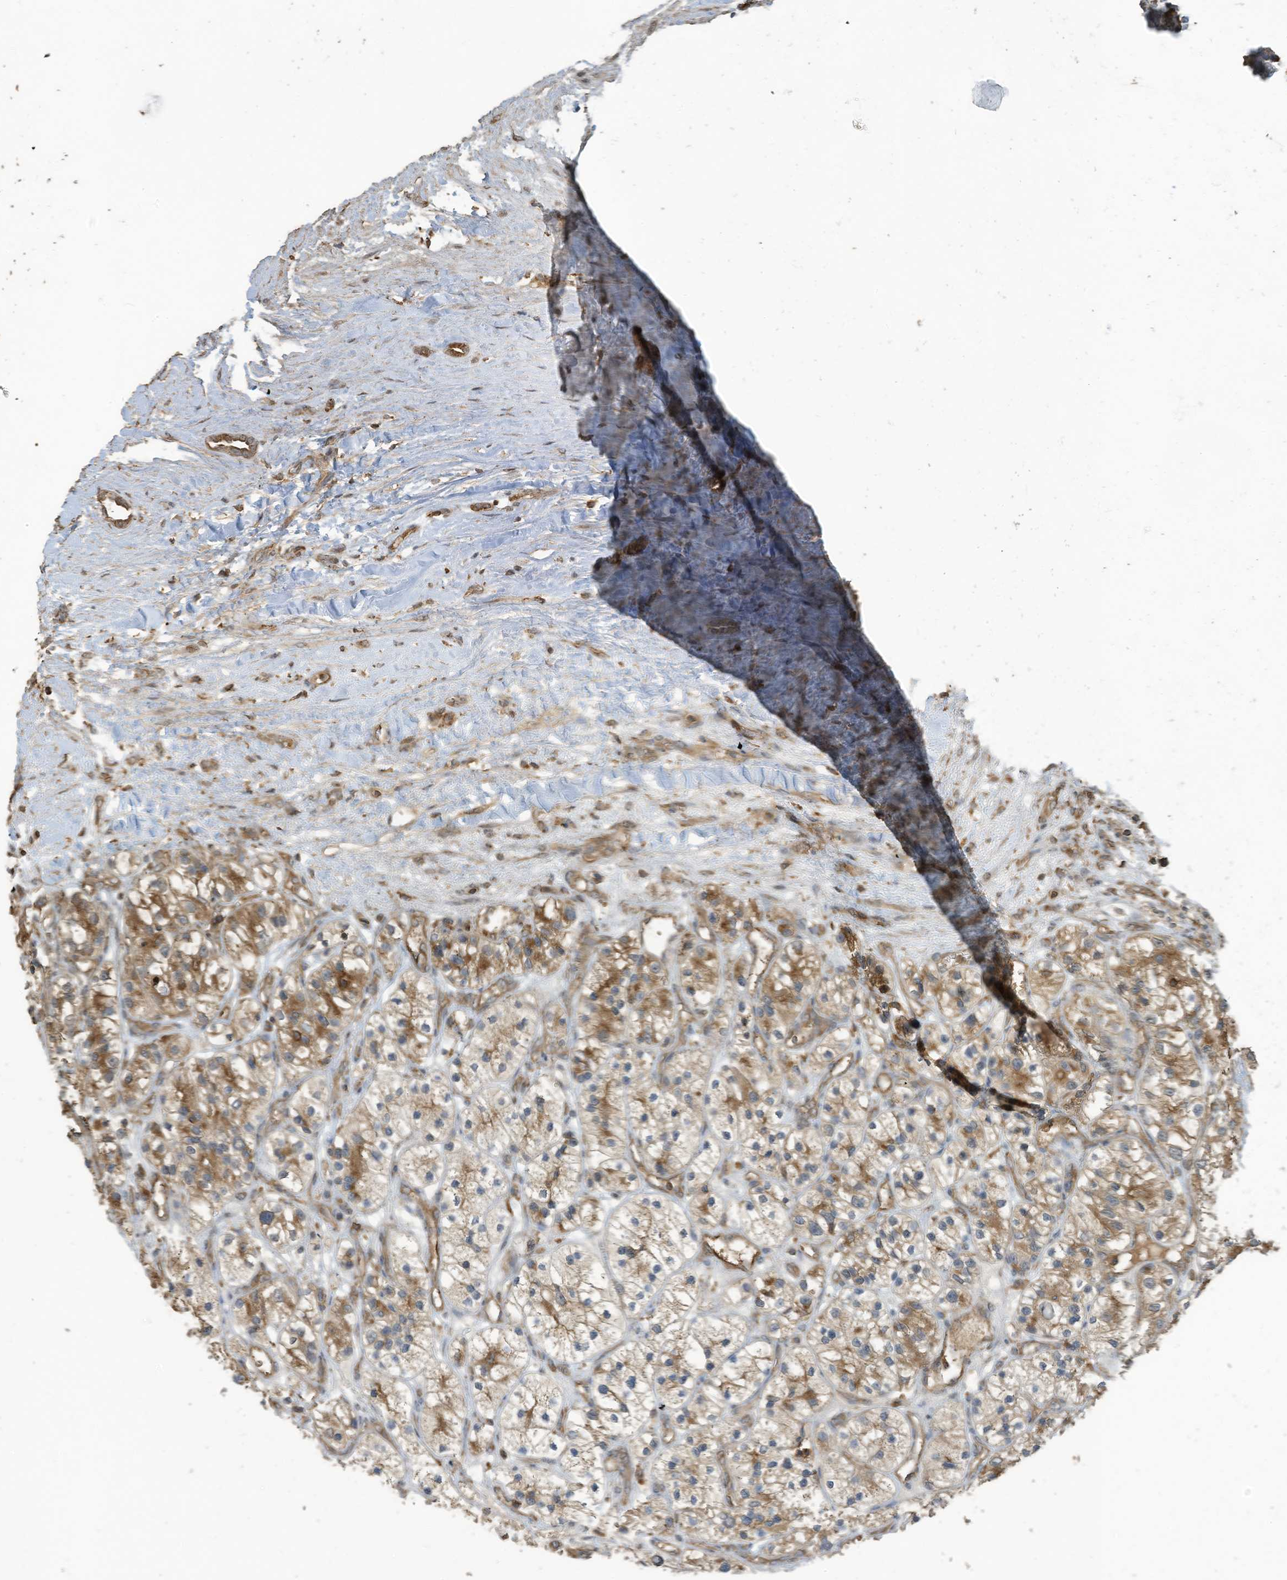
{"staining": {"intensity": "moderate", "quantity": ">75%", "location": "cytoplasmic/membranous"}, "tissue": "renal cancer", "cell_type": "Tumor cells", "image_type": "cancer", "snomed": [{"axis": "morphology", "description": "Adenocarcinoma, NOS"}, {"axis": "topography", "description": "Kidney"}], "caption": "Immunohistochemical staining of human renal cancer shows medium levels of moderate cytoplasmic/membranous protein staining in about >75% of tumor cells. (brown staining indicates protein expression, while blue staining denotes nuclei).", "gene": "COX10", "patient": {"sex": "female", "age": 57}}